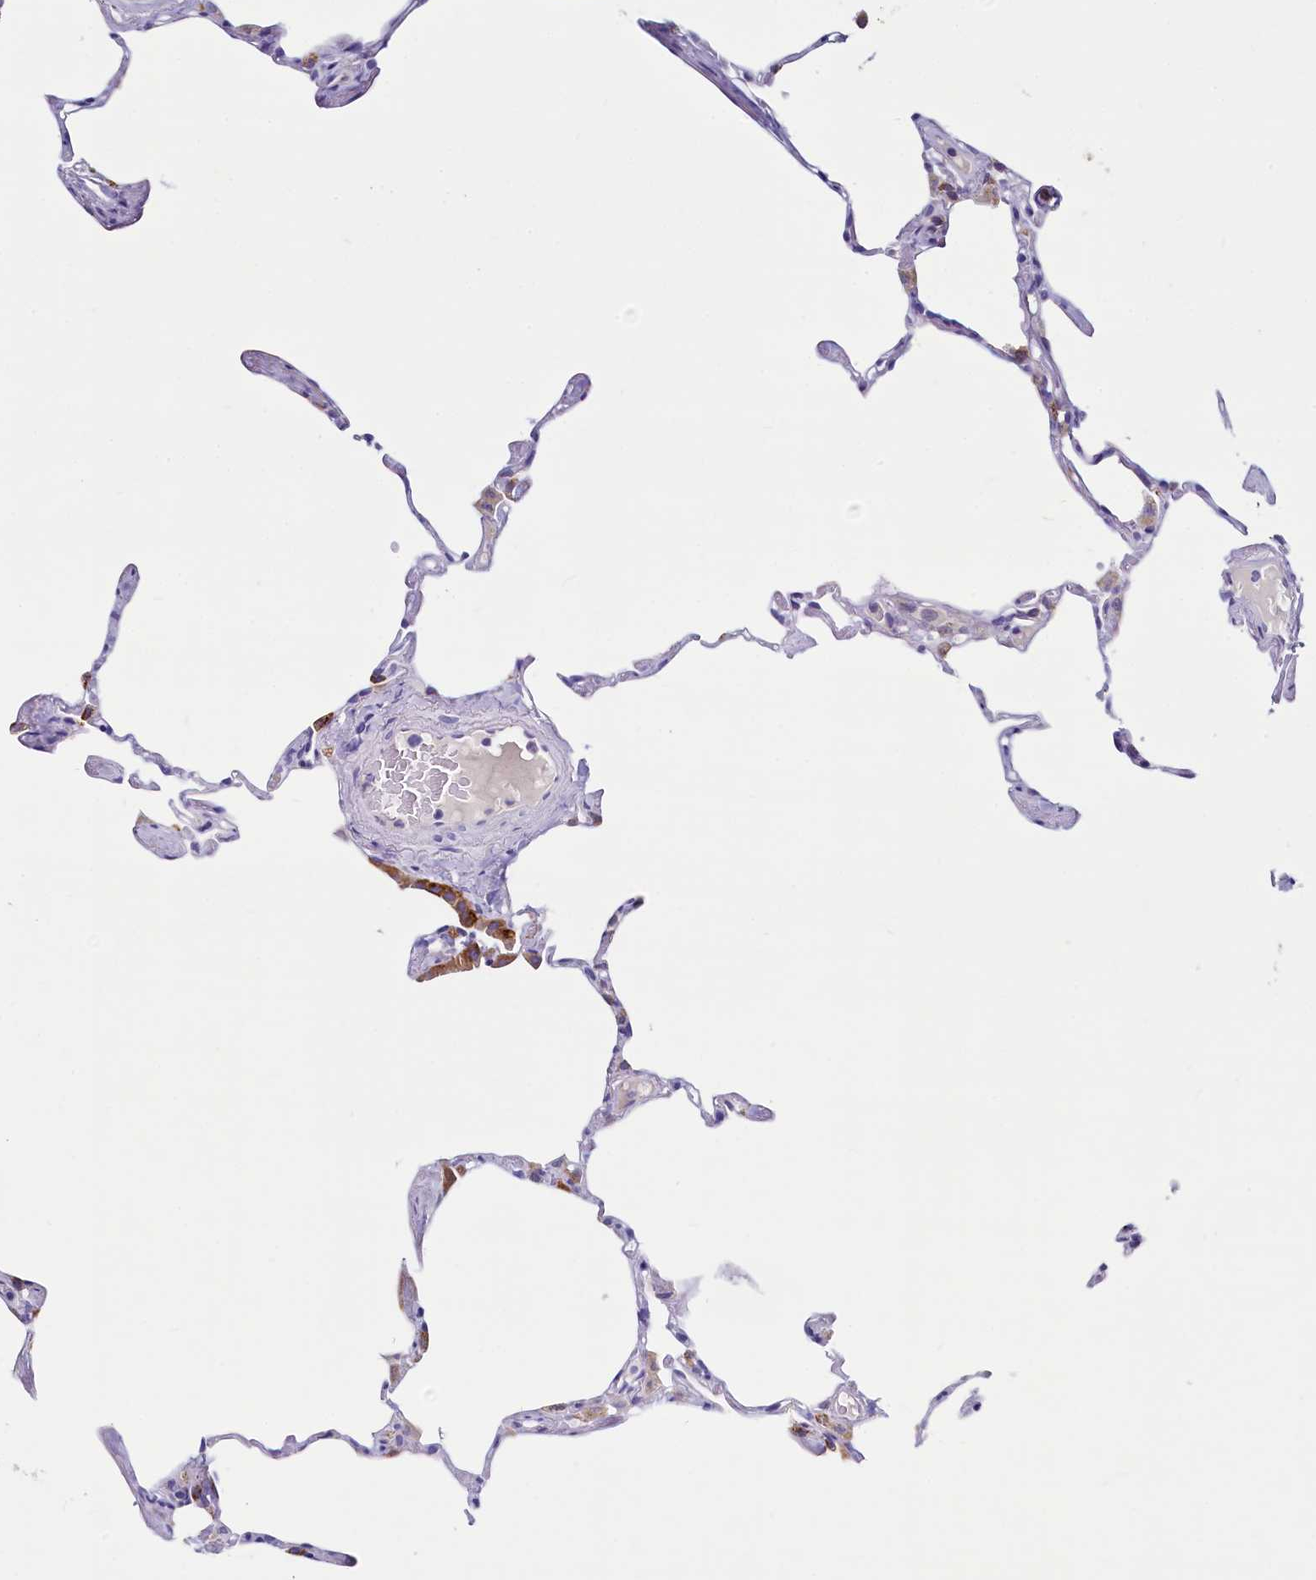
{"staining": {"intensity": "moderate", "quantity": "<25%", "location": "cytoplasmic/membranous"}, "tissue": "lung", "cell_type": "Alveolar cells", "image_type": "normal", "snomed": [{"axis": "morphology", "description": "Normal tissue, NOS"}, {"axis": "topography", "description": "Lung"}], "caption": "Protein expression analysis of unremarkable human lung reveals moderate cytoplasmic/membranous expression in approximately <25% of alveolar cells.", "gene": "INSC", "patient": {"sex": "male", "age": 65}}